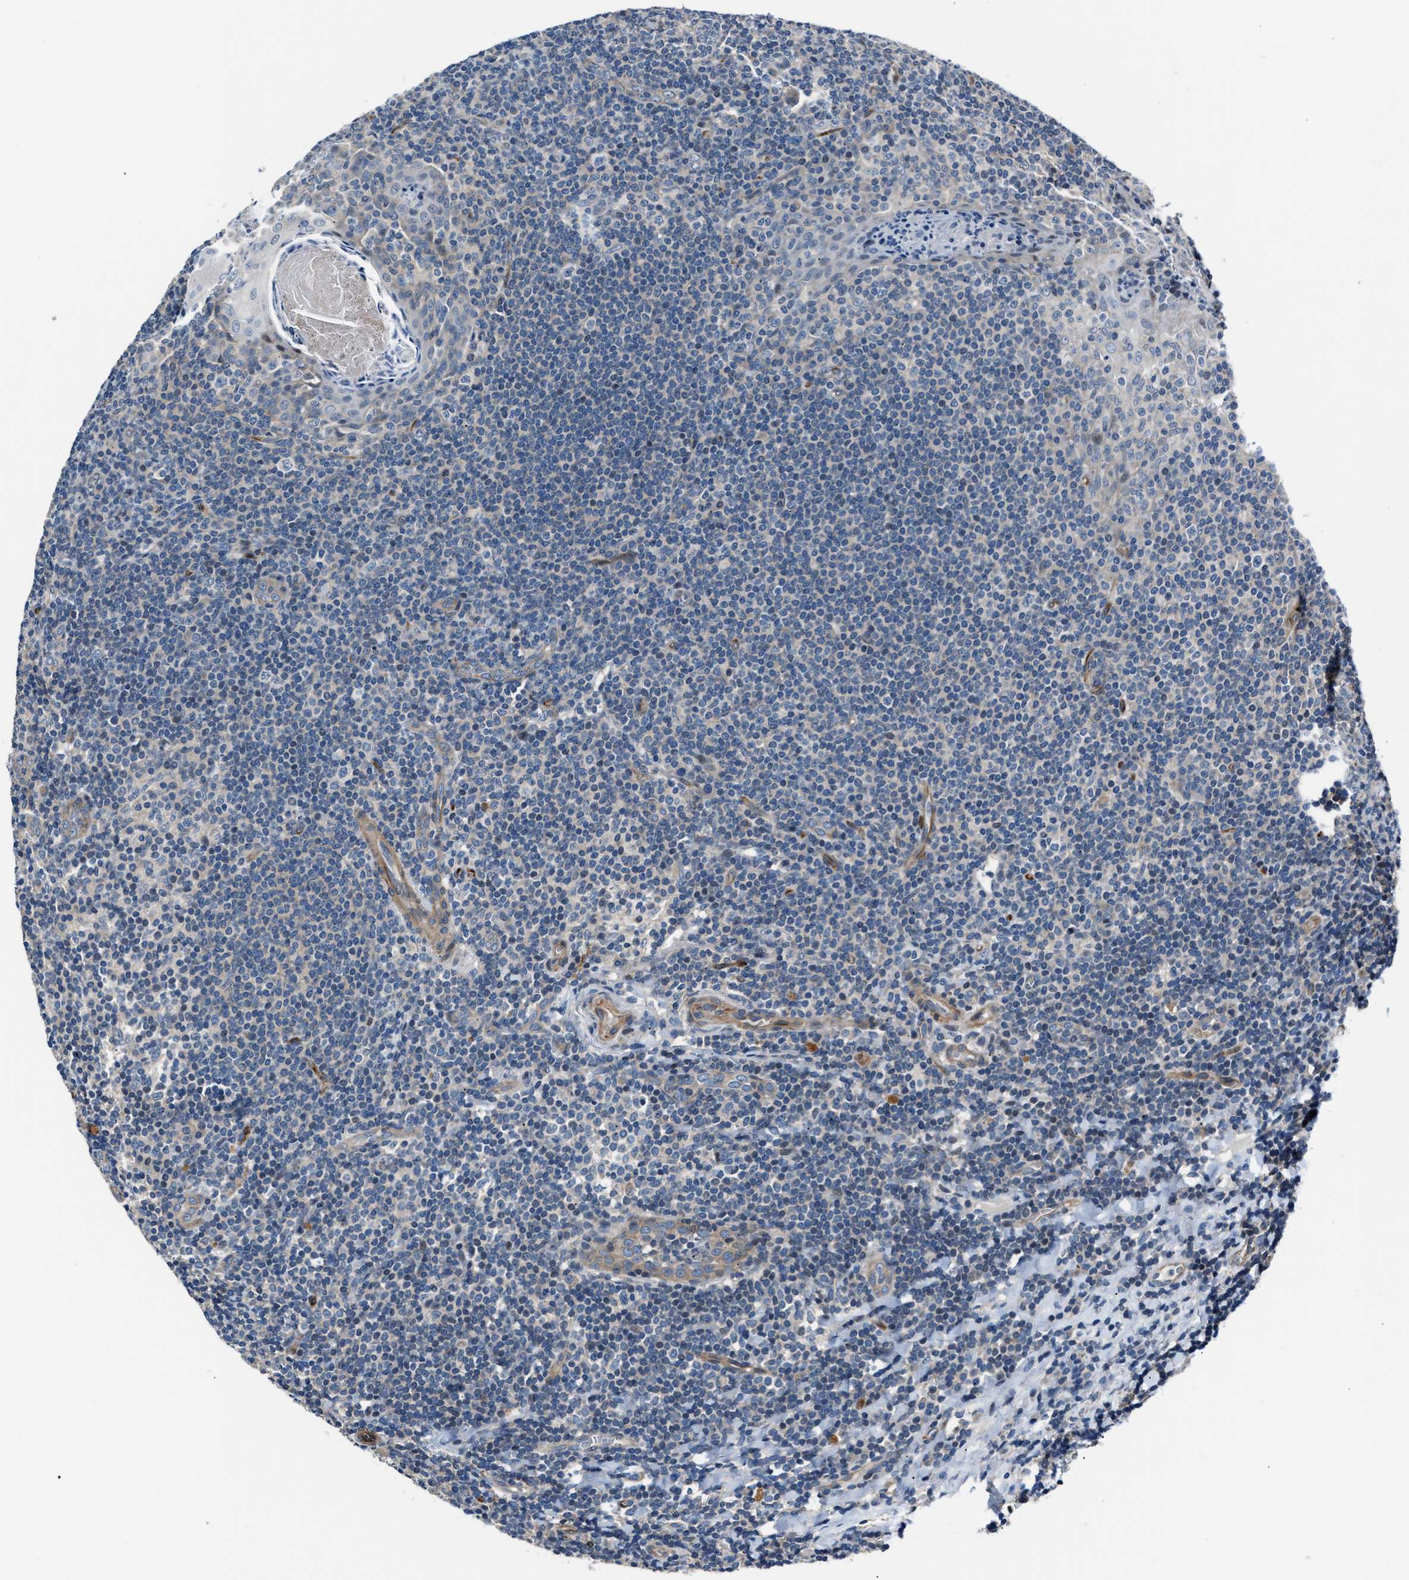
{"staining": {"intensity": "negative", "quantity": "none", "location": "none"}, "tissue": "tonsil", "cell_type": "Germinal center cells", "image_type": "normal", "snomed": [{"axis": "morphology", "description": "Normal tissue, NOS"}, {"axis": "topography", "description": "Tonsil"}], "caption": "High power microscopy micrograph of an immunohistochemistry (IHC) photomicrograph of normal tonsil, revealing no significant staining in germinal center cells.", "gene": "MPDZ", "patient": {"sex": "male", "age": 37}}